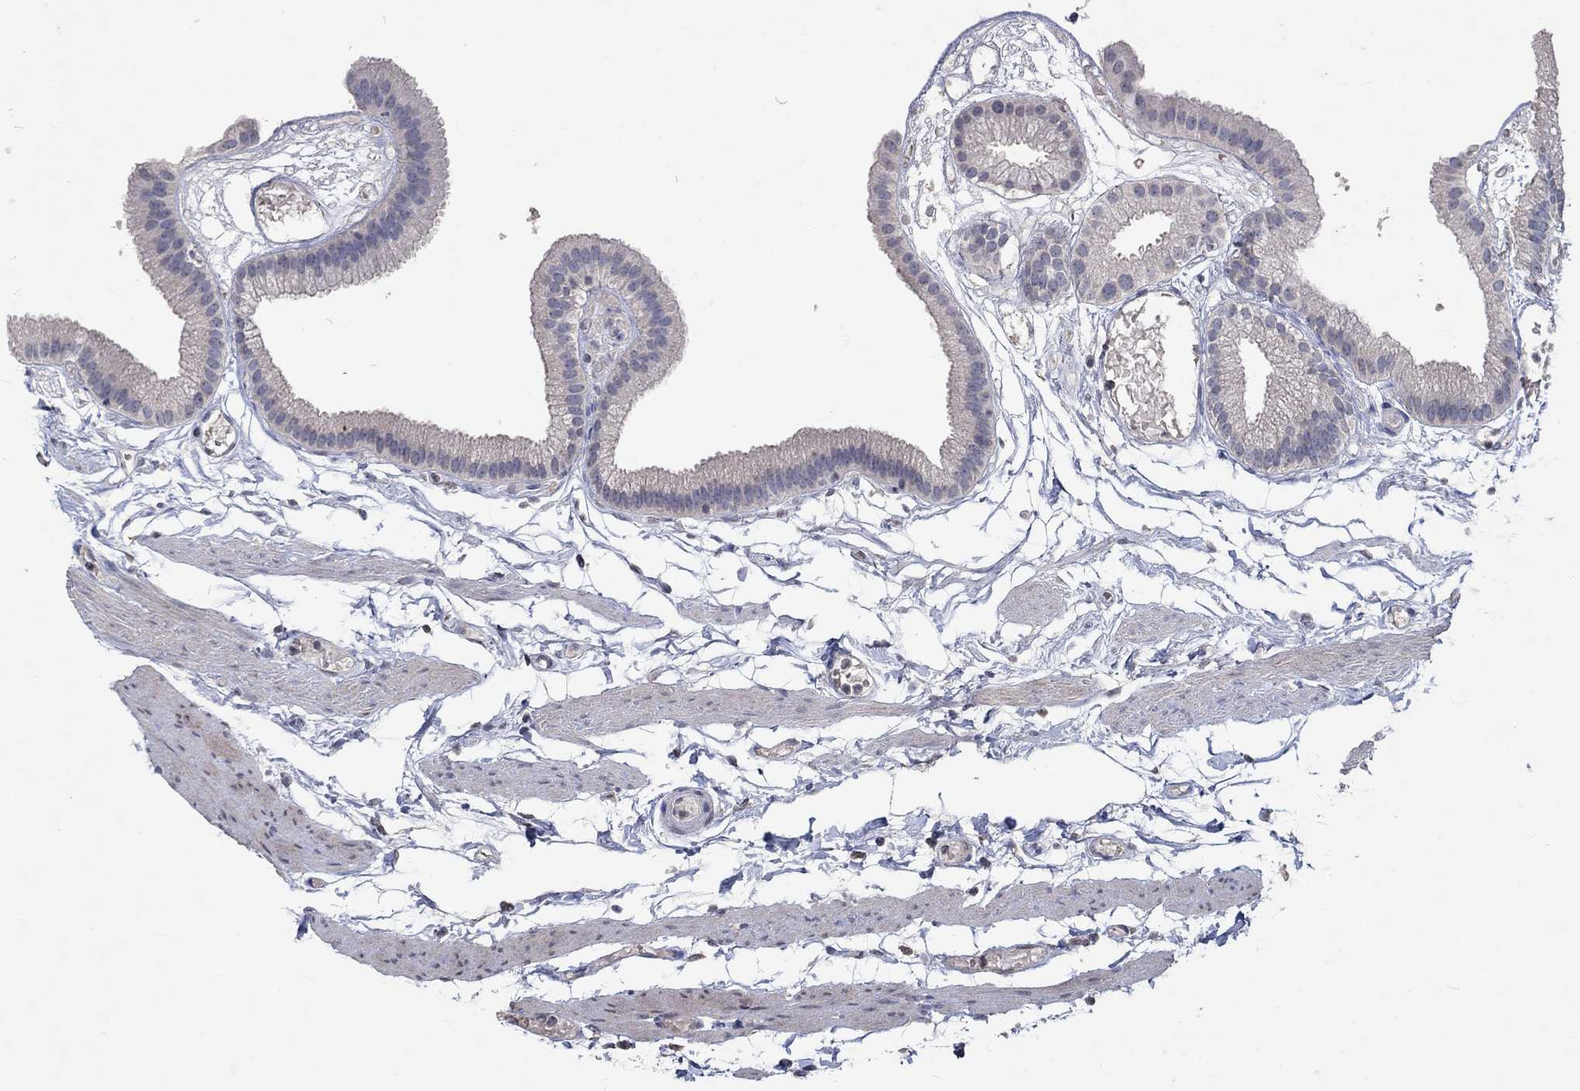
{"staining": {"intensity": "negative", "quantity": "none", "location": "none"}, "tissue": "gallbladder", "cell_type": "Glandular cells", "image_type": "normal", "snomed": [{"axis": "morphology", "description": "Normal tissue, NOS"}, {"axis": "topography", "description": "Gallbladder"}], "caption": "High power microscopy photomicrograph of an immunohistochemistry micrograph of normal gallbladder, revealing no significant expression in glandular cells. (Brightfield microscopy of DAB immunohistochemistry at high magnification).", "gene": "TMEM169", "patient": {"sex": "female", "age": 45}}